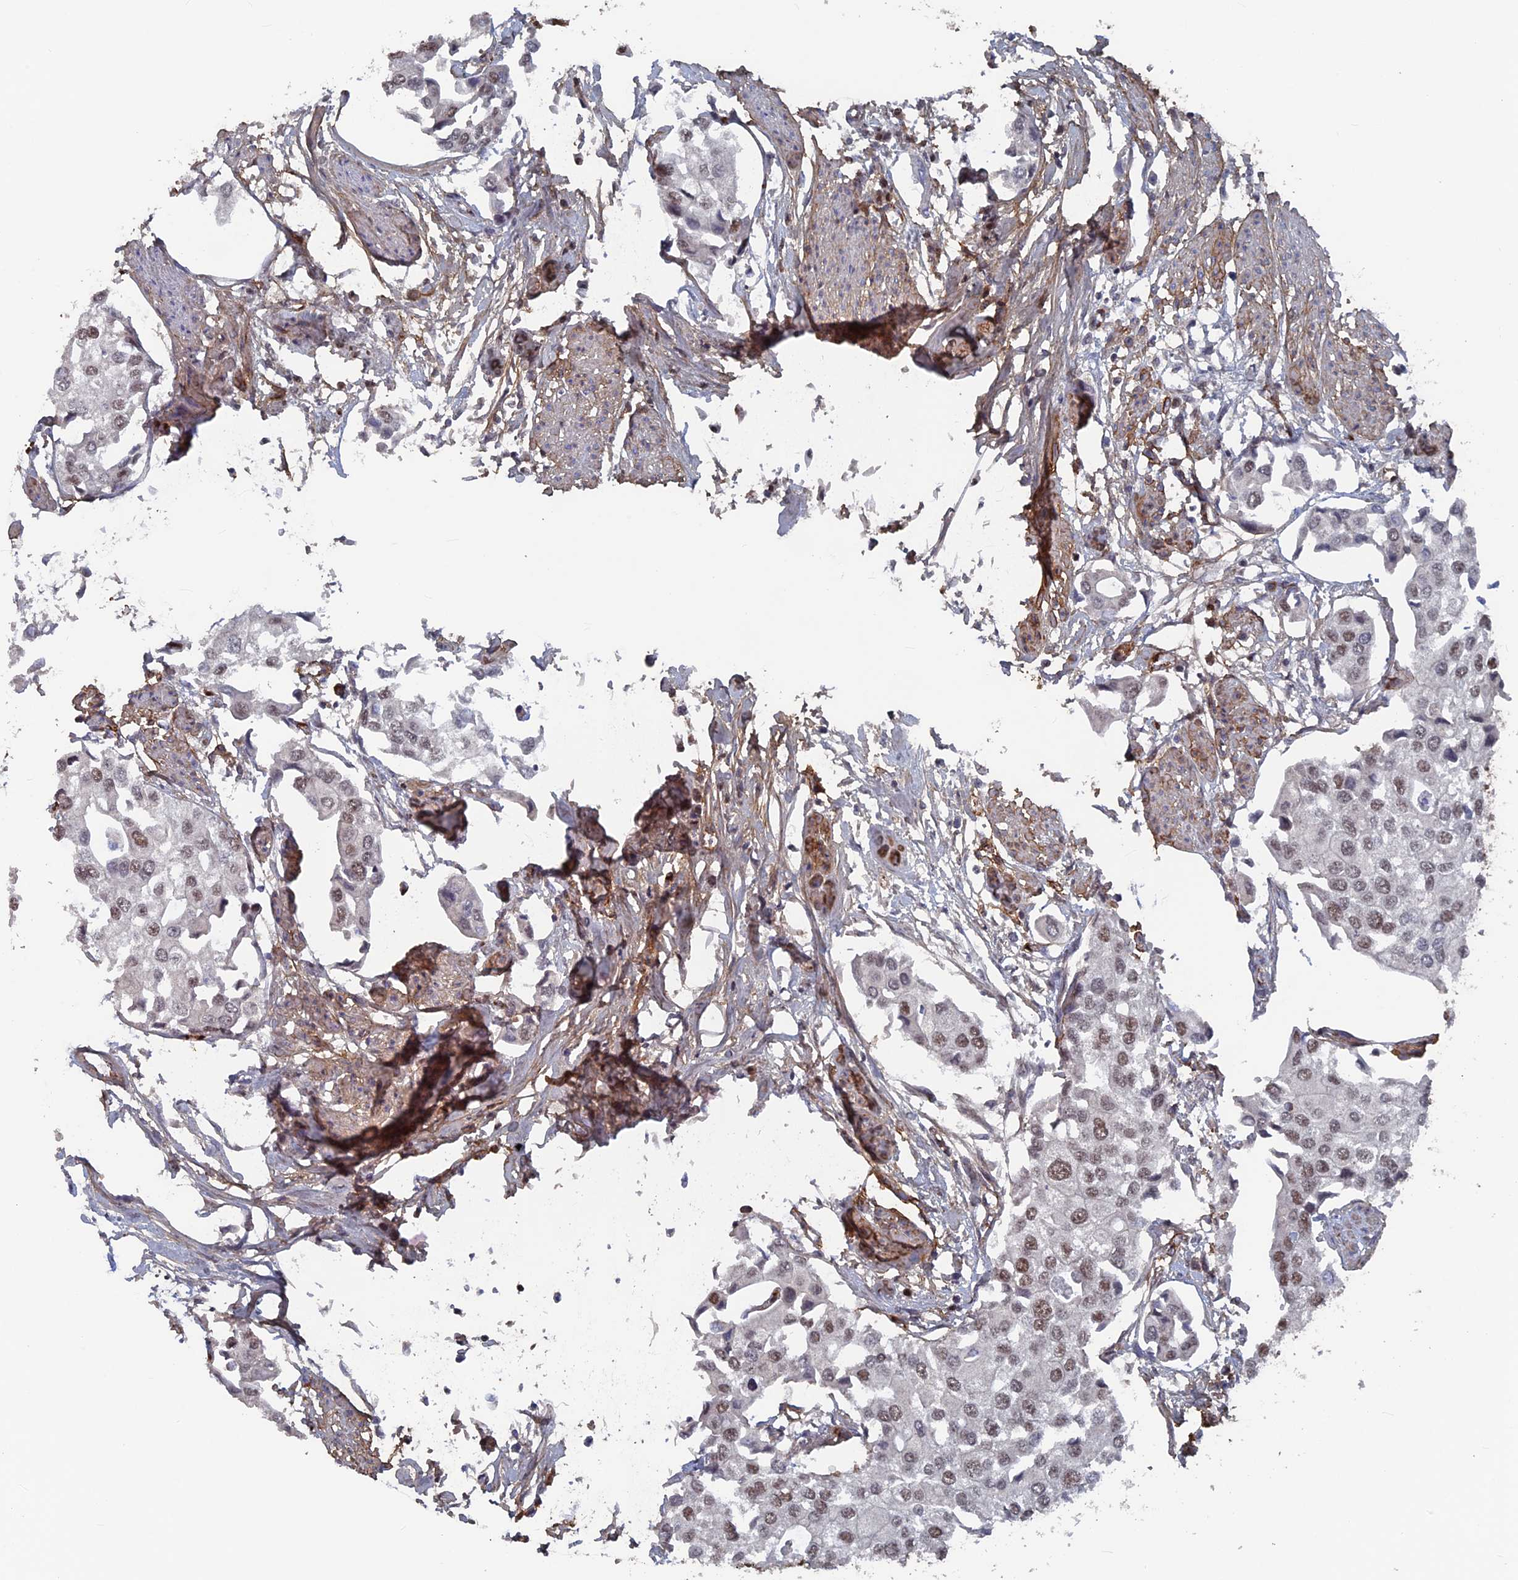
{"staining": {"intensity": "moderate", "quantity": "25%-75%", "location": "nuclear"}, "tissue": "urothelial cancer", "cell_type": "Tumor cells", "image_type": "cancer", "snomed": [{"axis": "morphology", "description": "Urothelial carcinoma, High grade"}, {"axis": "topography", "description": "Urinary bladder"}], "caption": "High-grade urothelial carcinoma stained with a brown dye exhibits moderate nuclear positive expression in about 25%-75% of tumor cells.", "gene": "SH3D21", "patient": {"sex": "male", "age": 64}}